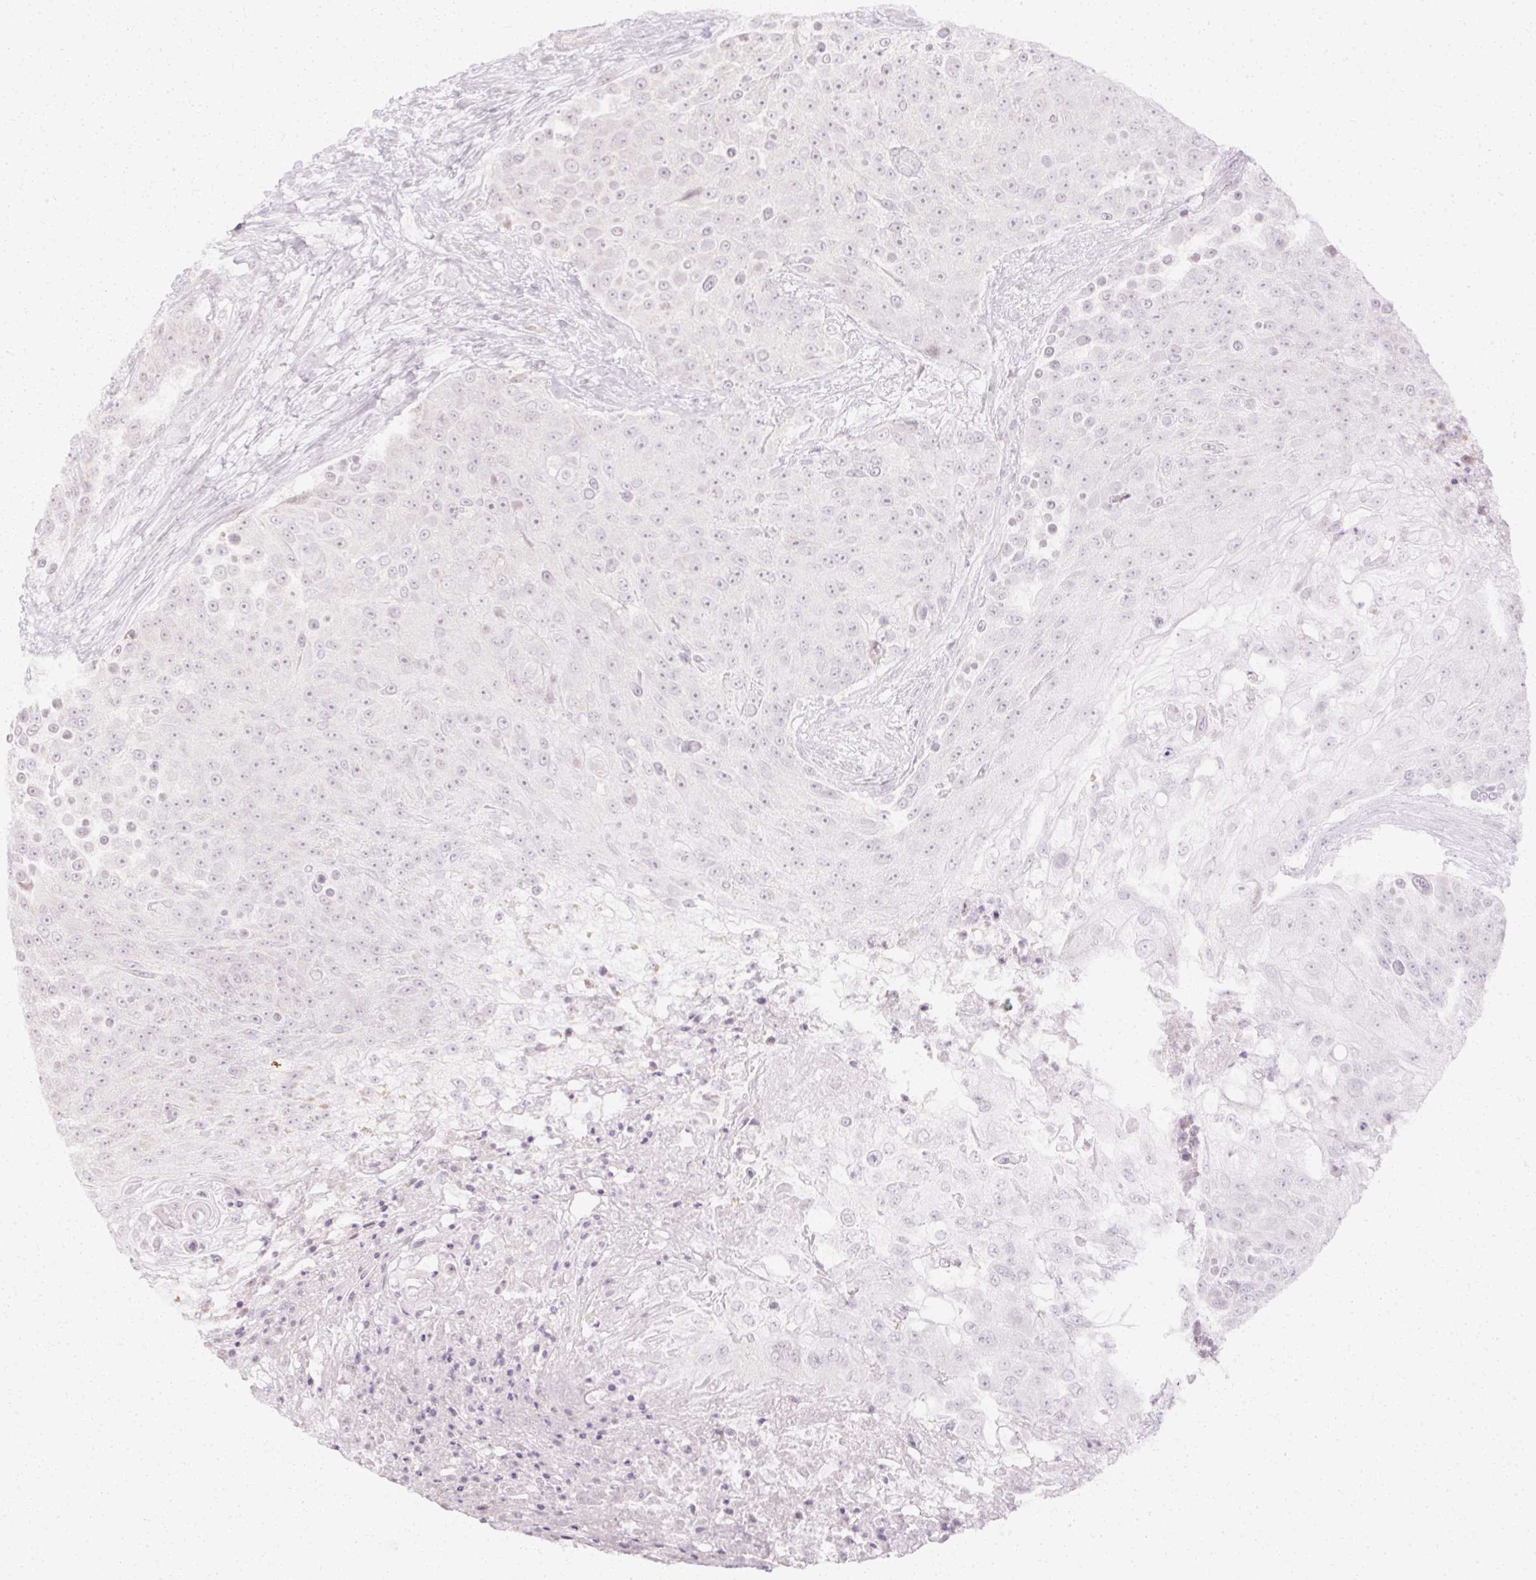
{"staining": {"intensity": "negative", "quantity": "none", "location": "none"}, "tissue": "urothelial cancer", "cell_type": "Tumor cells", "image_type": "cancer", "snomed": [{"axis": "morphology", "description": "Urothelial carcinoma, High grade"}, {"axis": "topography", "description": "Urinary bladder"}], "caption": "Urothelial cancer stained for a protein using IHC reveals no positivity tumor cells.", "gene": "C3orf49", "patient": {"sex": "female", "age": 63}}